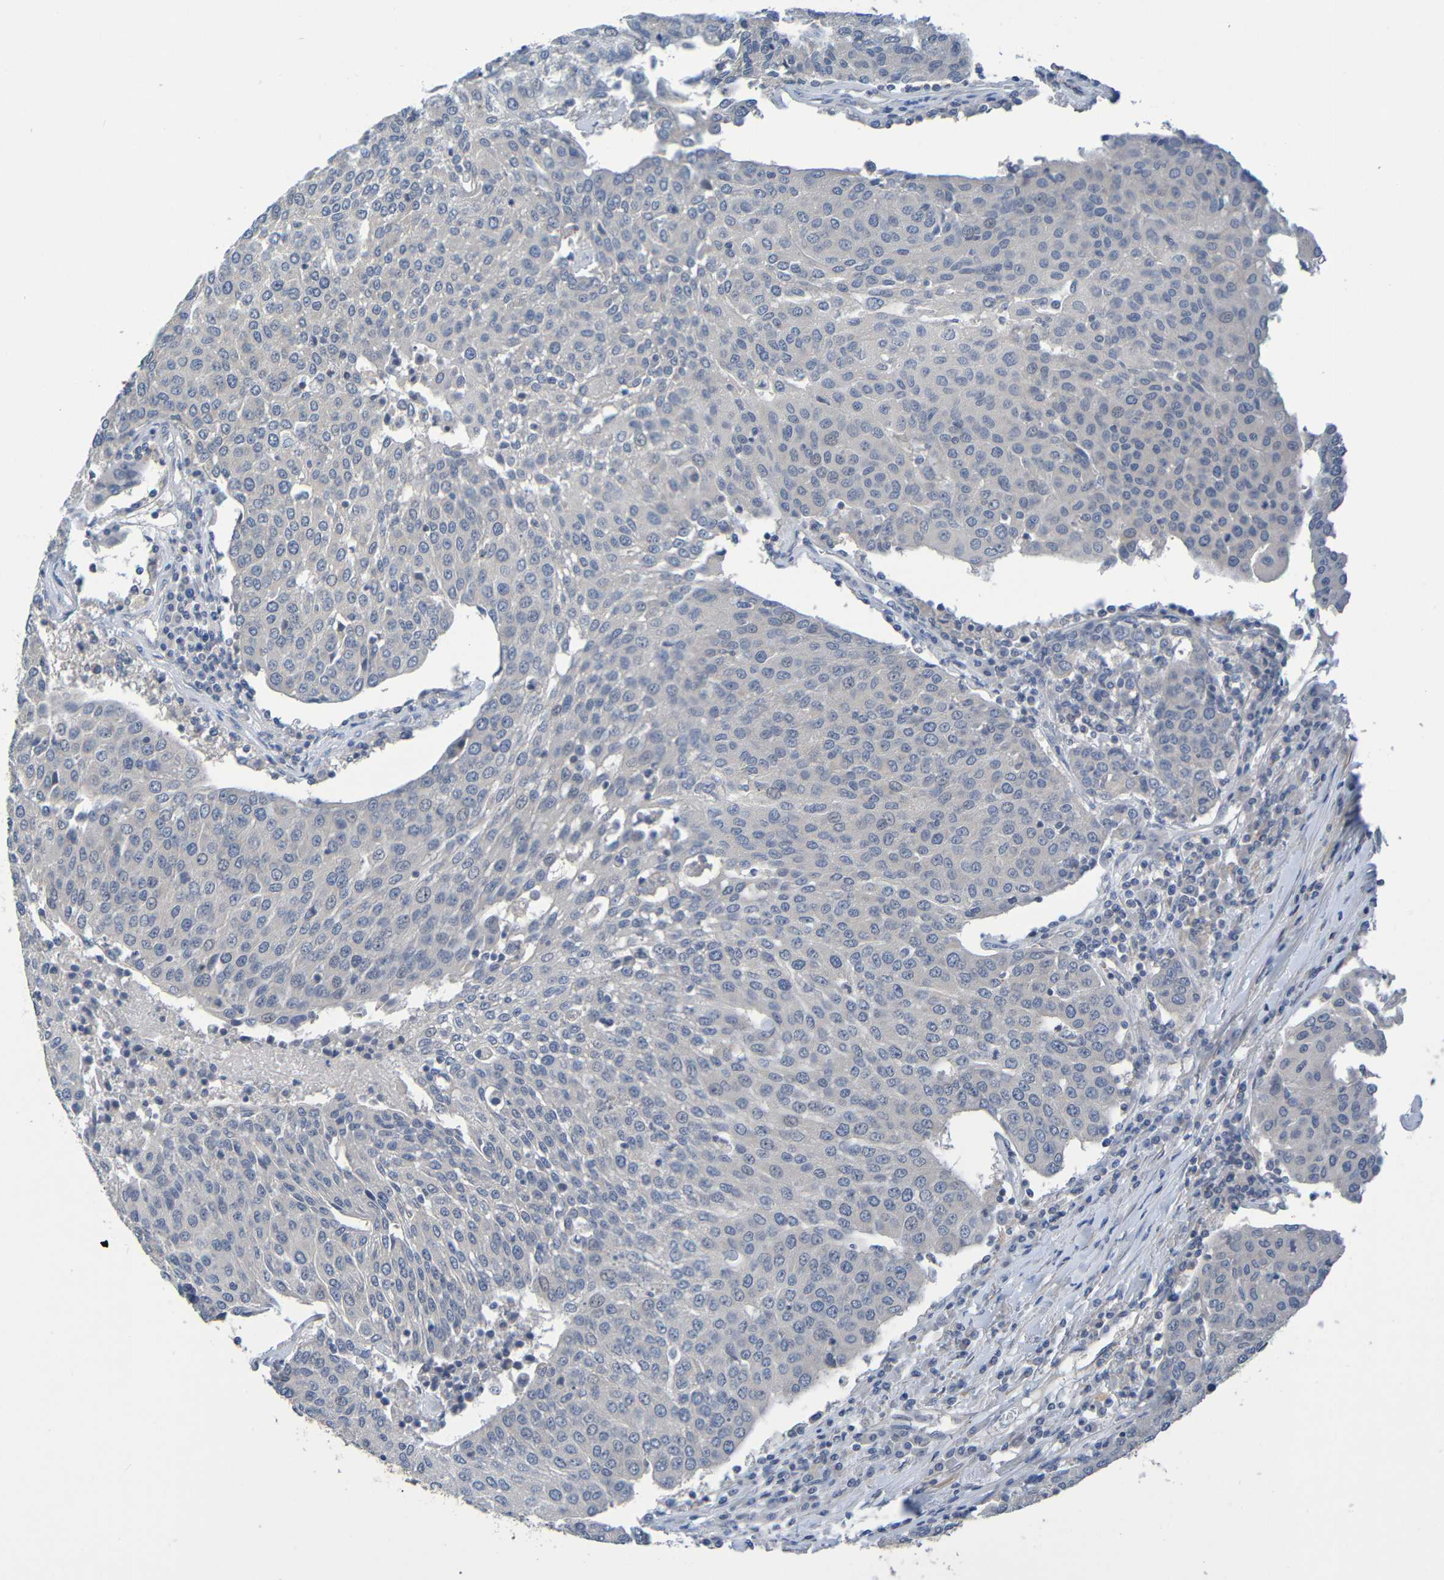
{"staining": {"intensity": "negative", "quantity": "none", "location": "none"}, "tissue": "urothelial cancer", "cell_type": "Tumor cells", "image_type": "cancer", "snomed": [{"axis": "morphology", "description": "Urothelial carcinoma, High grade"}, {"axis": "topography", "description": "Urinary bladder"}], "caption": "There is no significant positivity in tumor cells of urothelial cancer. Brightfield microscopy of immunohistochemistry stained with DAB (brown) and hematoxylin (blue), captured at high magnification.", "gene": "CYP4F2", "patient": {"sex": "female", "age": 85}}